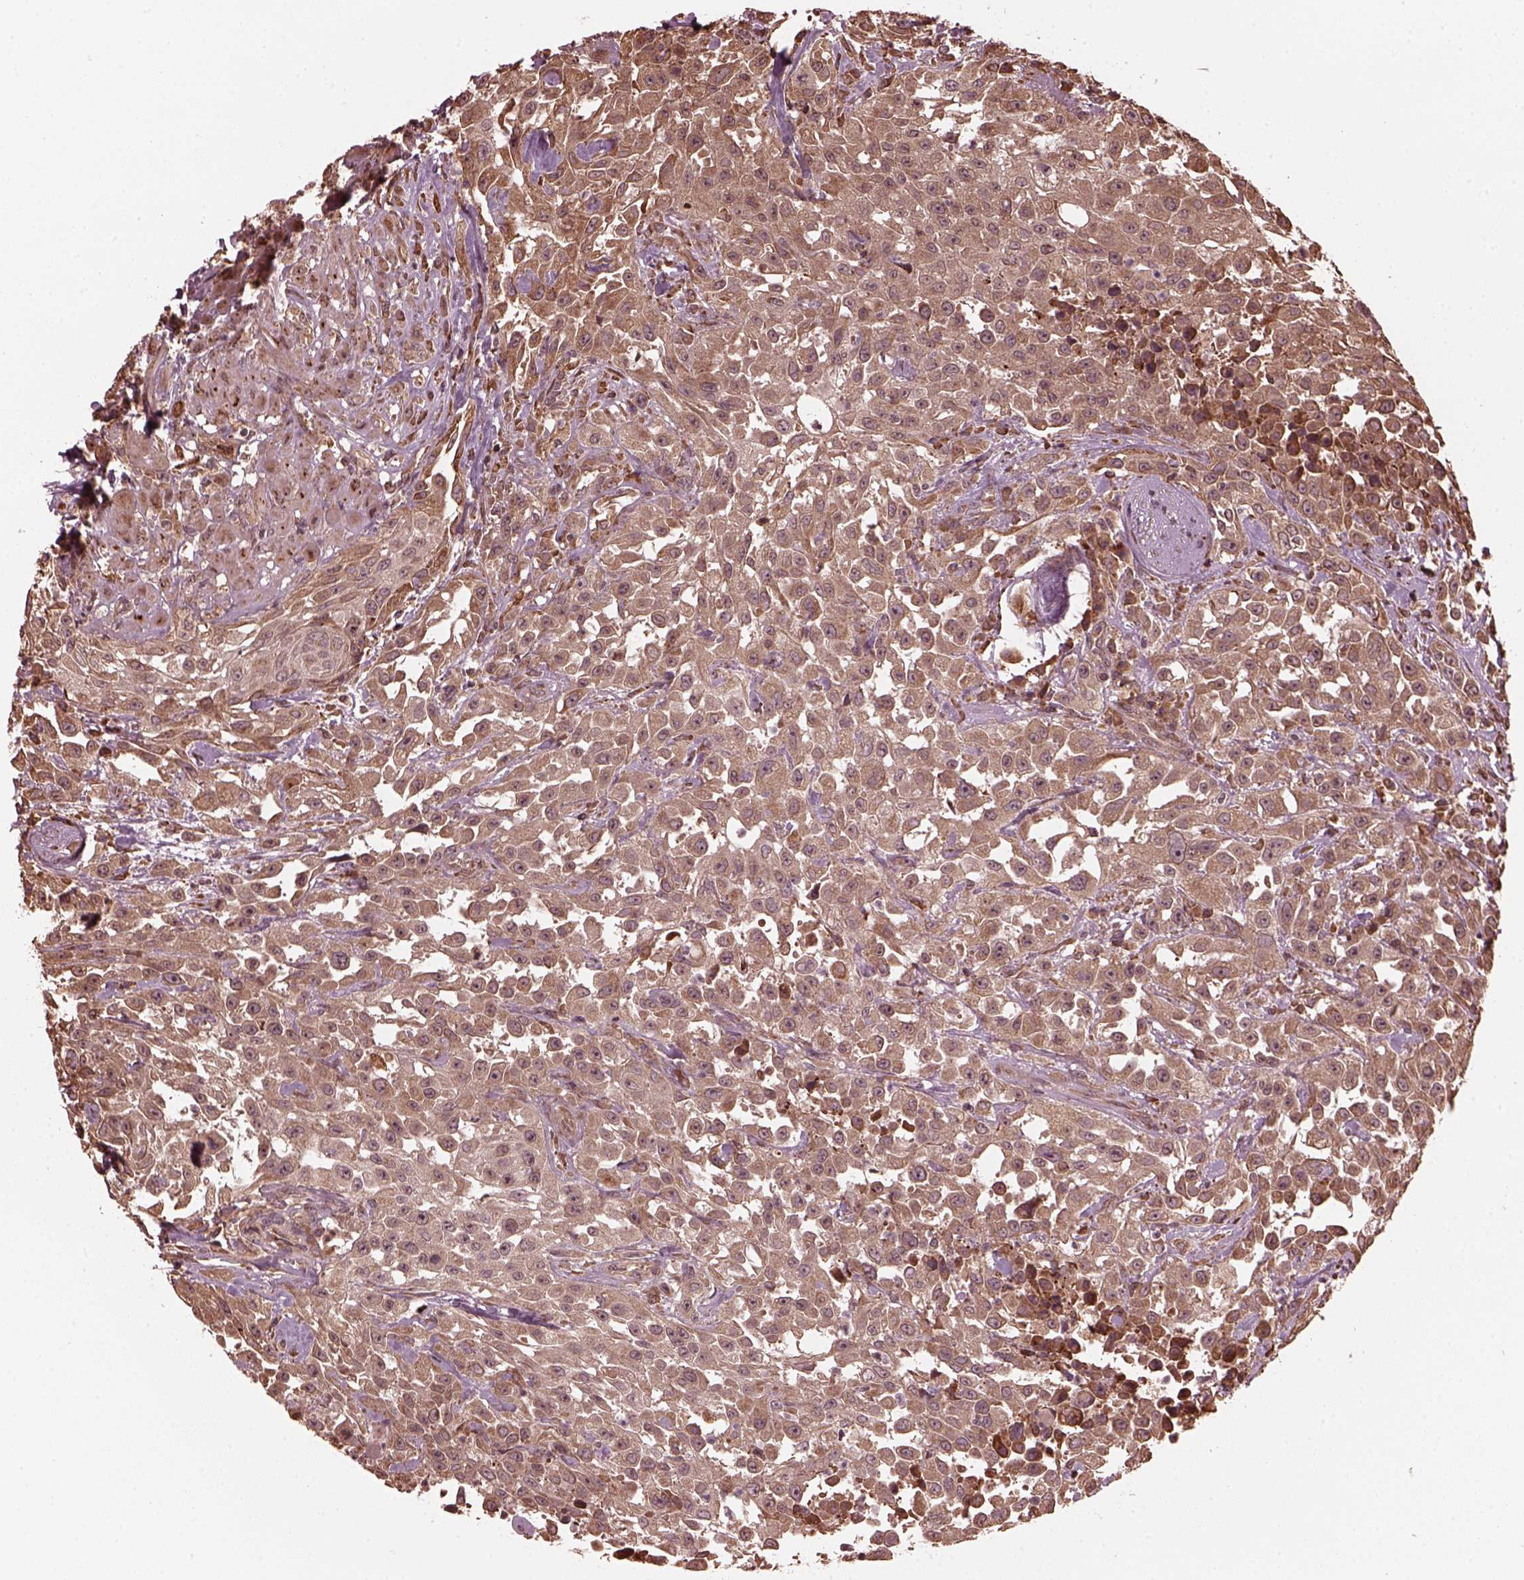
{"staining": {"intensity": "moderate", "quantity": ">75%", "location": "cytoplasmic/membranous"}, "tissue": "urothelial cancer", "cell_type": "Tumor cells", "image_type": "cancer", "snomed": [{"axis": "morphology", "description": "Urothelial carcinoma, High grade"}, {"axis": "topography", "description": "Urinary bladder"}], "caption": "Protein staining shows moderate cytoplasmic/membranous positivity in about >75% of tumor cells in urothelial cancer.", "gene": "ZNF292", "patient": {"sex": "male", "age": 79}}